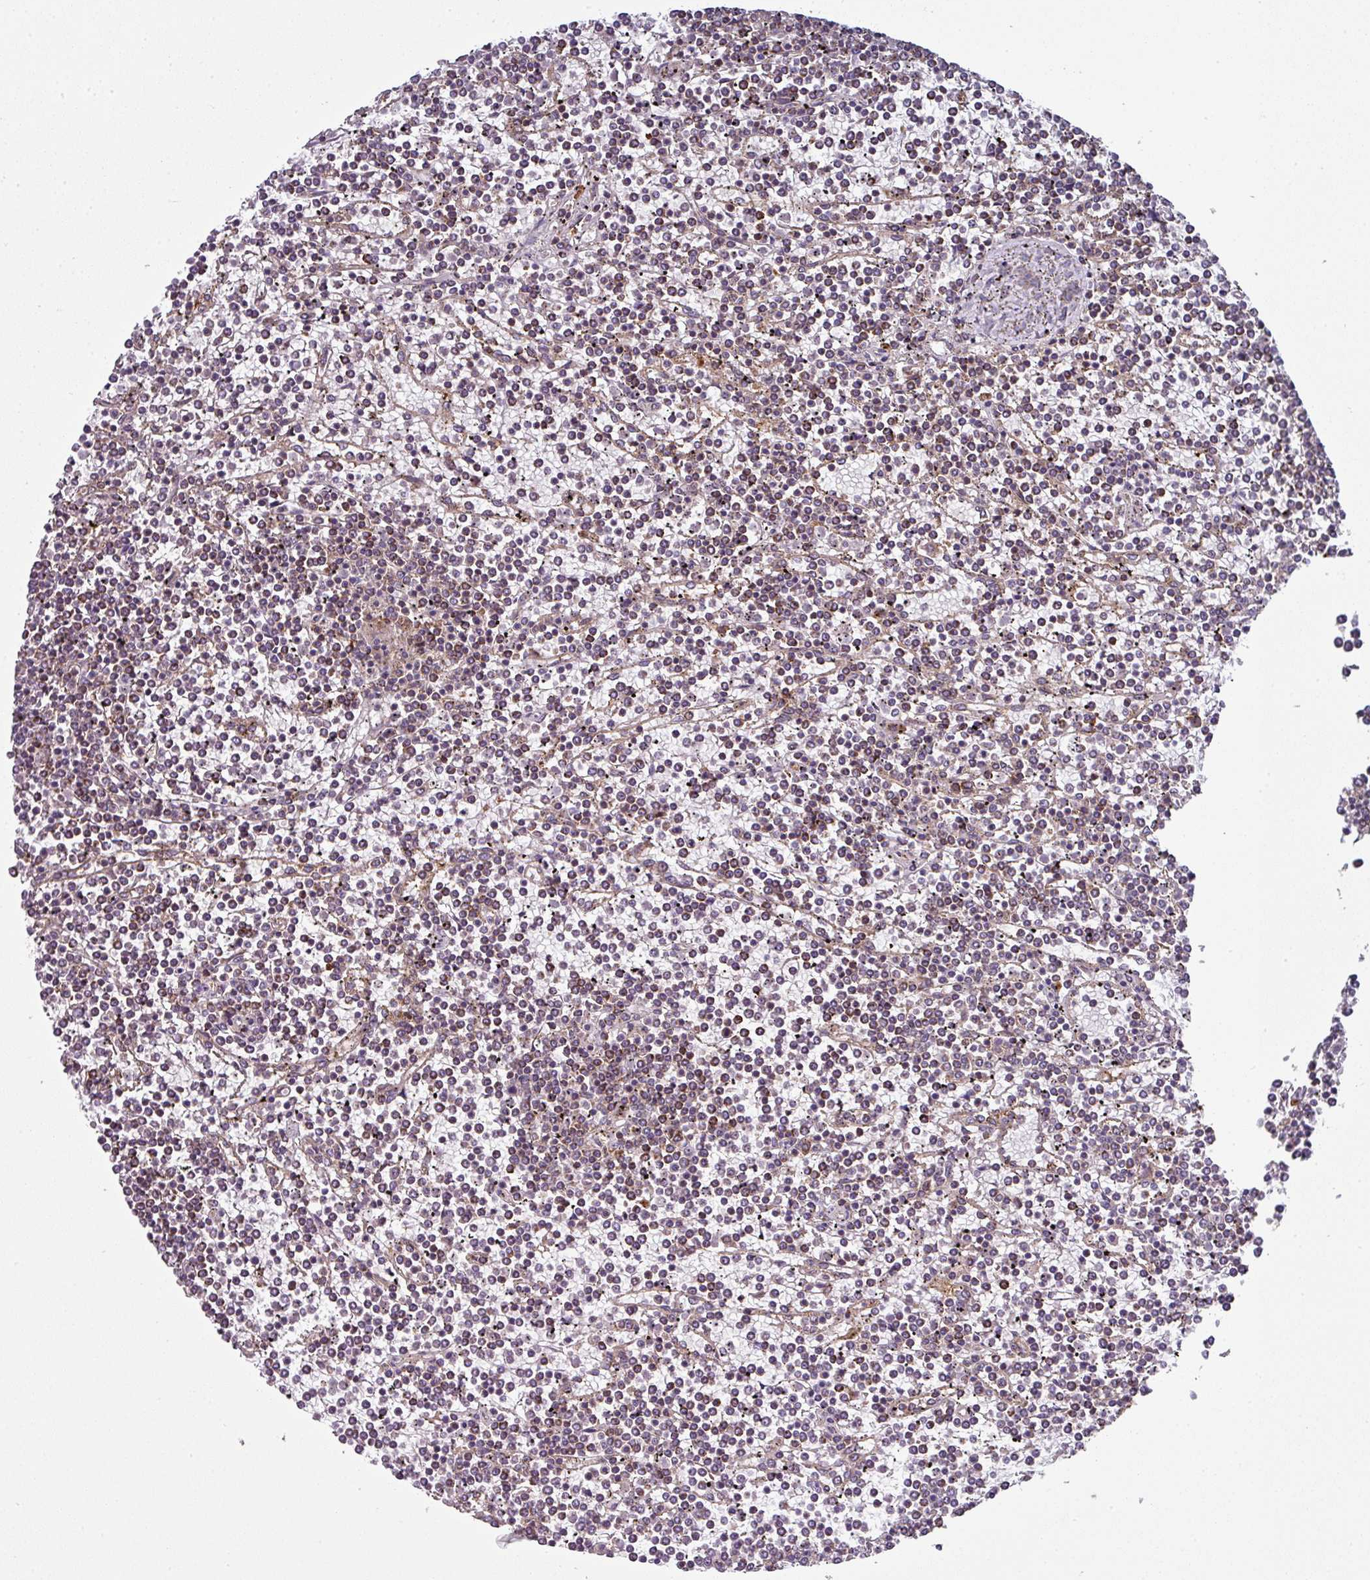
{"staining": {"intensity": "moderate", "quantity": "25%-75%", "location": "cytoplasmic/membranous"}, "tissue": "lymphoma", "cell_type": "Tumor cells", "image_type": "cancer", "snomed": [{"axis": "morphology", "description": "Malignant lymphoma, non-Hodgkin's type, Low grade"}, {"axis": "topography", "description": "Spleen"}], "caption": "Immunohistochemistry (IHC) of lymphoma shows medium levels of moderate cytoplasmic/membranous expression in about 25%-75% of tumor cells.", "gene": "PRELID3B", "patient": {"sex": "female", "age": 19}}